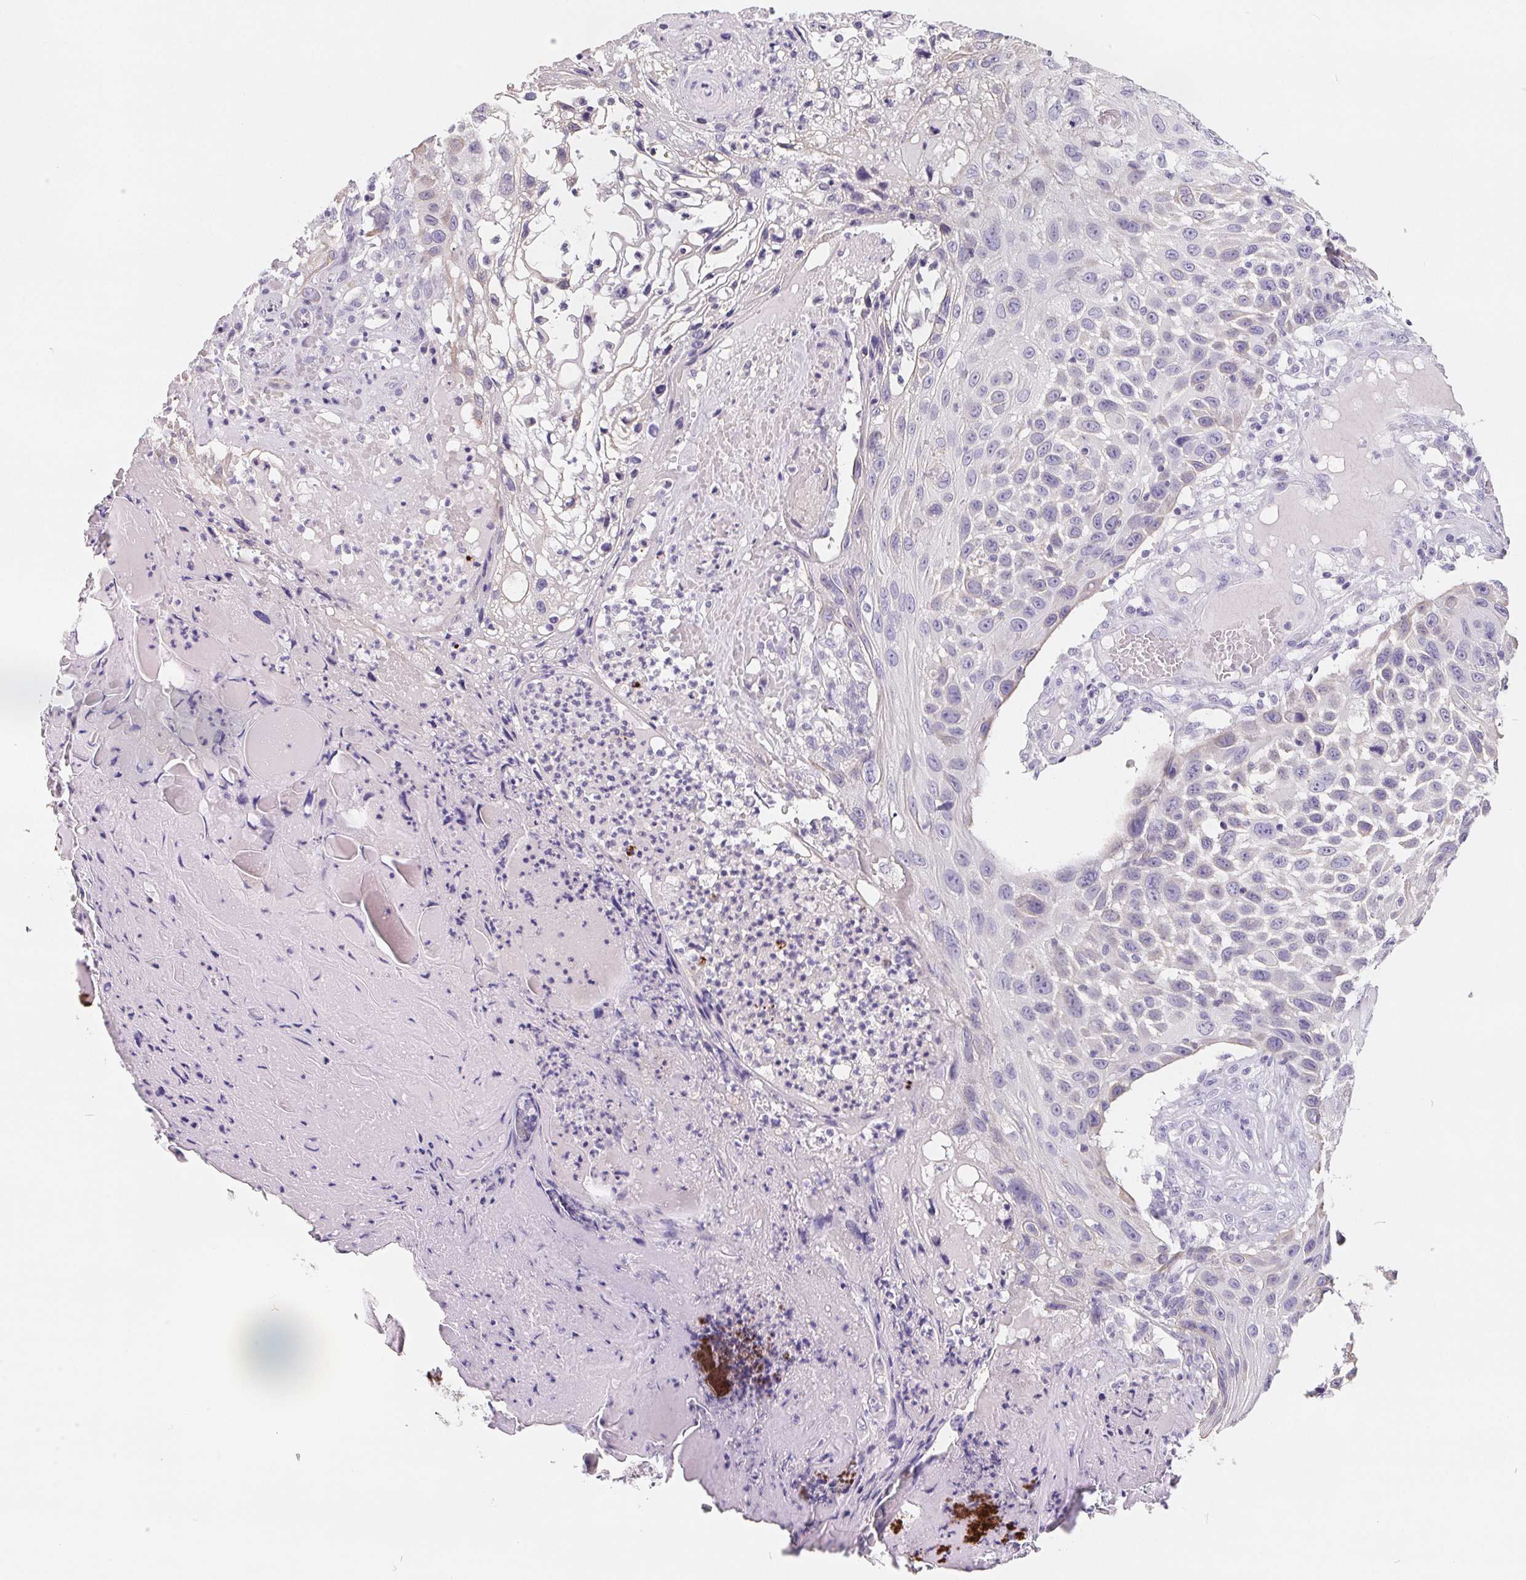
{"staining": {"intensity": "negative", "quantity": "none", "location": "none"}, "tissue": "skin cancer", "cell_type": "Tumor cells", "image_type": "cancer", "snomed": [{"axis": "morphology", "description": "Squamous cell carcinoma, NOS"}, {"axis": "topography", "description": "Skin"}], "caption": "This image is of skin cancer stained with immunohistochemistry (IHC) to label a protein in brown with the nuclei are counter-stained blue. There is no expression in tumor cells. (Stains: DAB (3,3'-diaminobenzidine) IHC with hematoxylin counter stain, Microscopy: brightfield microscopy at high magnification).", "gene": "FDX1", "patient": {"sex": "male", "age": 92}}